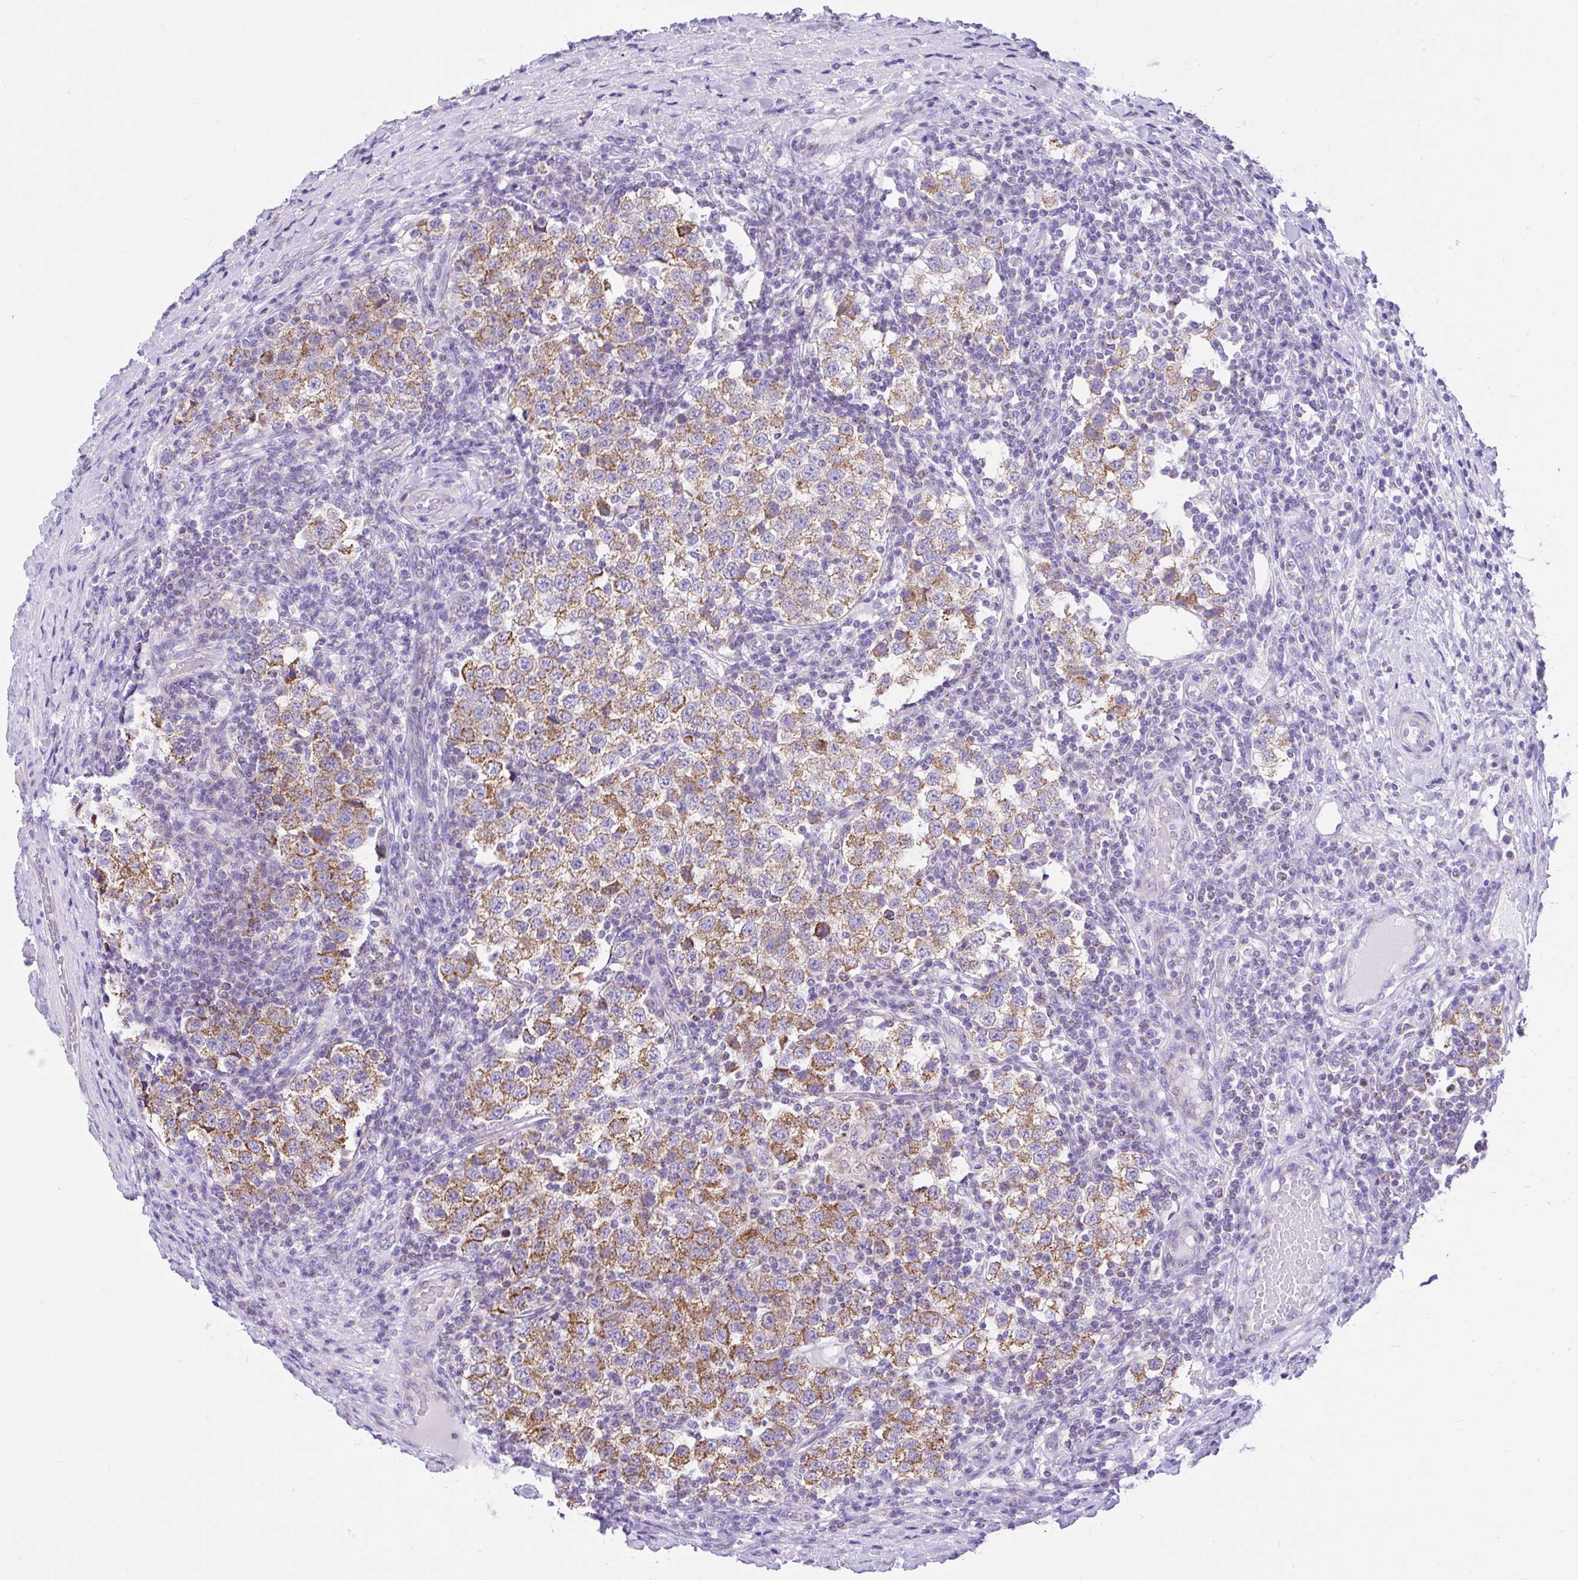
{"staining": {"intensity": "moderate", "quantity": ">75%", "location": "cytoplasmic/membranous"}, "tissue": "testis cancer", "cell_type": "Tumor cells", "image_type": "cancer", "snomed": [{"axis": "morphology", "description": "Seminoma, NOS"}, {"axis": "topography", "description": "Testis"}], "caption": "Immunohistochemical staining of human seminoma (testis) shows medium levels of moderate cytoplasmic/membranous expression in about >75% of tumor cells.", "gene": "SLC13A1", "patient": {"sex": "male", "age": 34}}